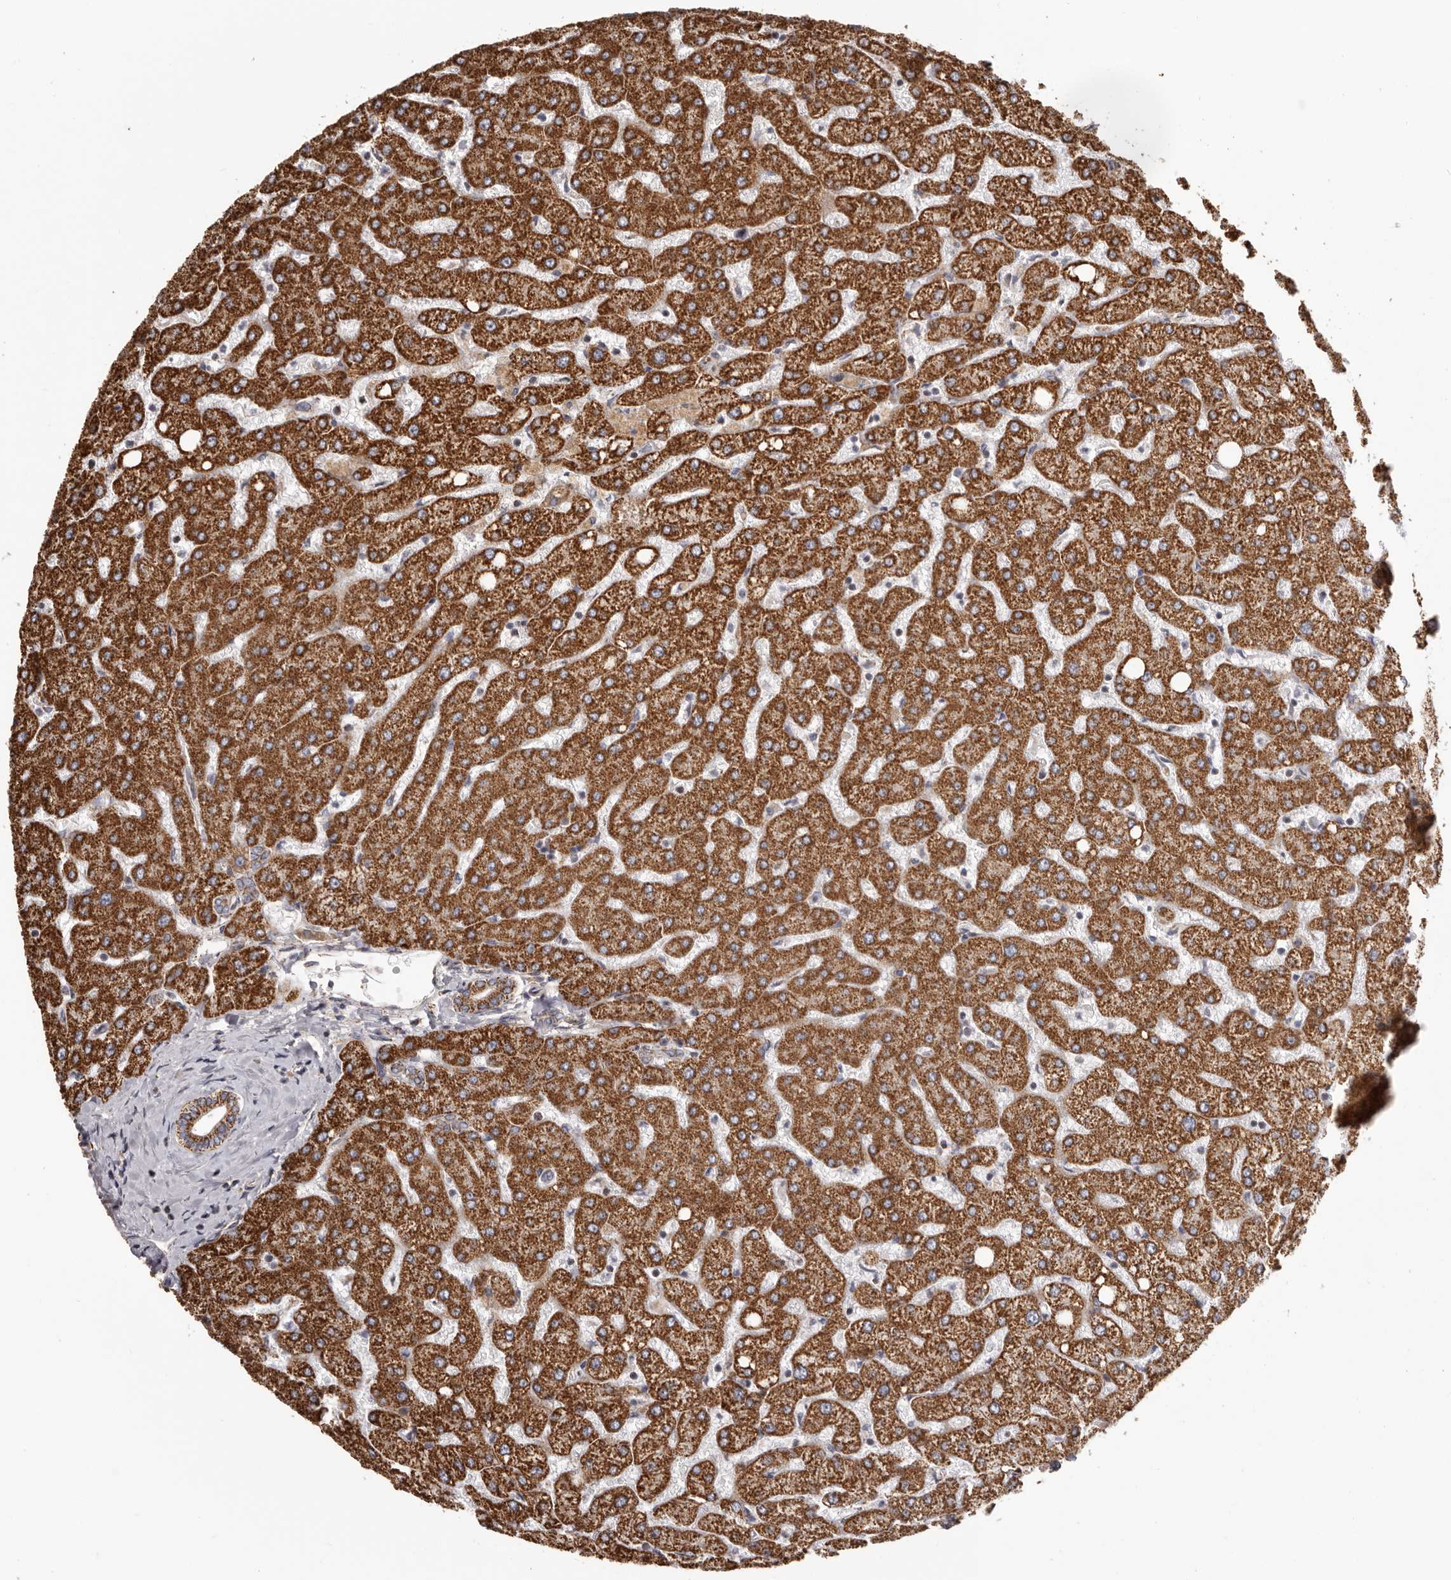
{"staining": {"intensity": "strong", "quantity": "25%-75%", "location": "cytoplasmic/membranous"}, "tissue": "liver", "cell_type": "Cholangiocytes", "image_type": "normal", "snomed": [{"axis": "morphology", "description": "Normal tissue, NOS"}, {"axis": "topography", "description": "Liver"}], "caption": "Liver was stained to show a protein in brown. There is high levels of strong cytoplasmic/membranous expression in about 25%-75% of cholangiocytes. The protein is shown in brown color, while the nuclei are stained blue.", "gene": "CHRM2", "patient": {"sex": "female", "age": 54}}